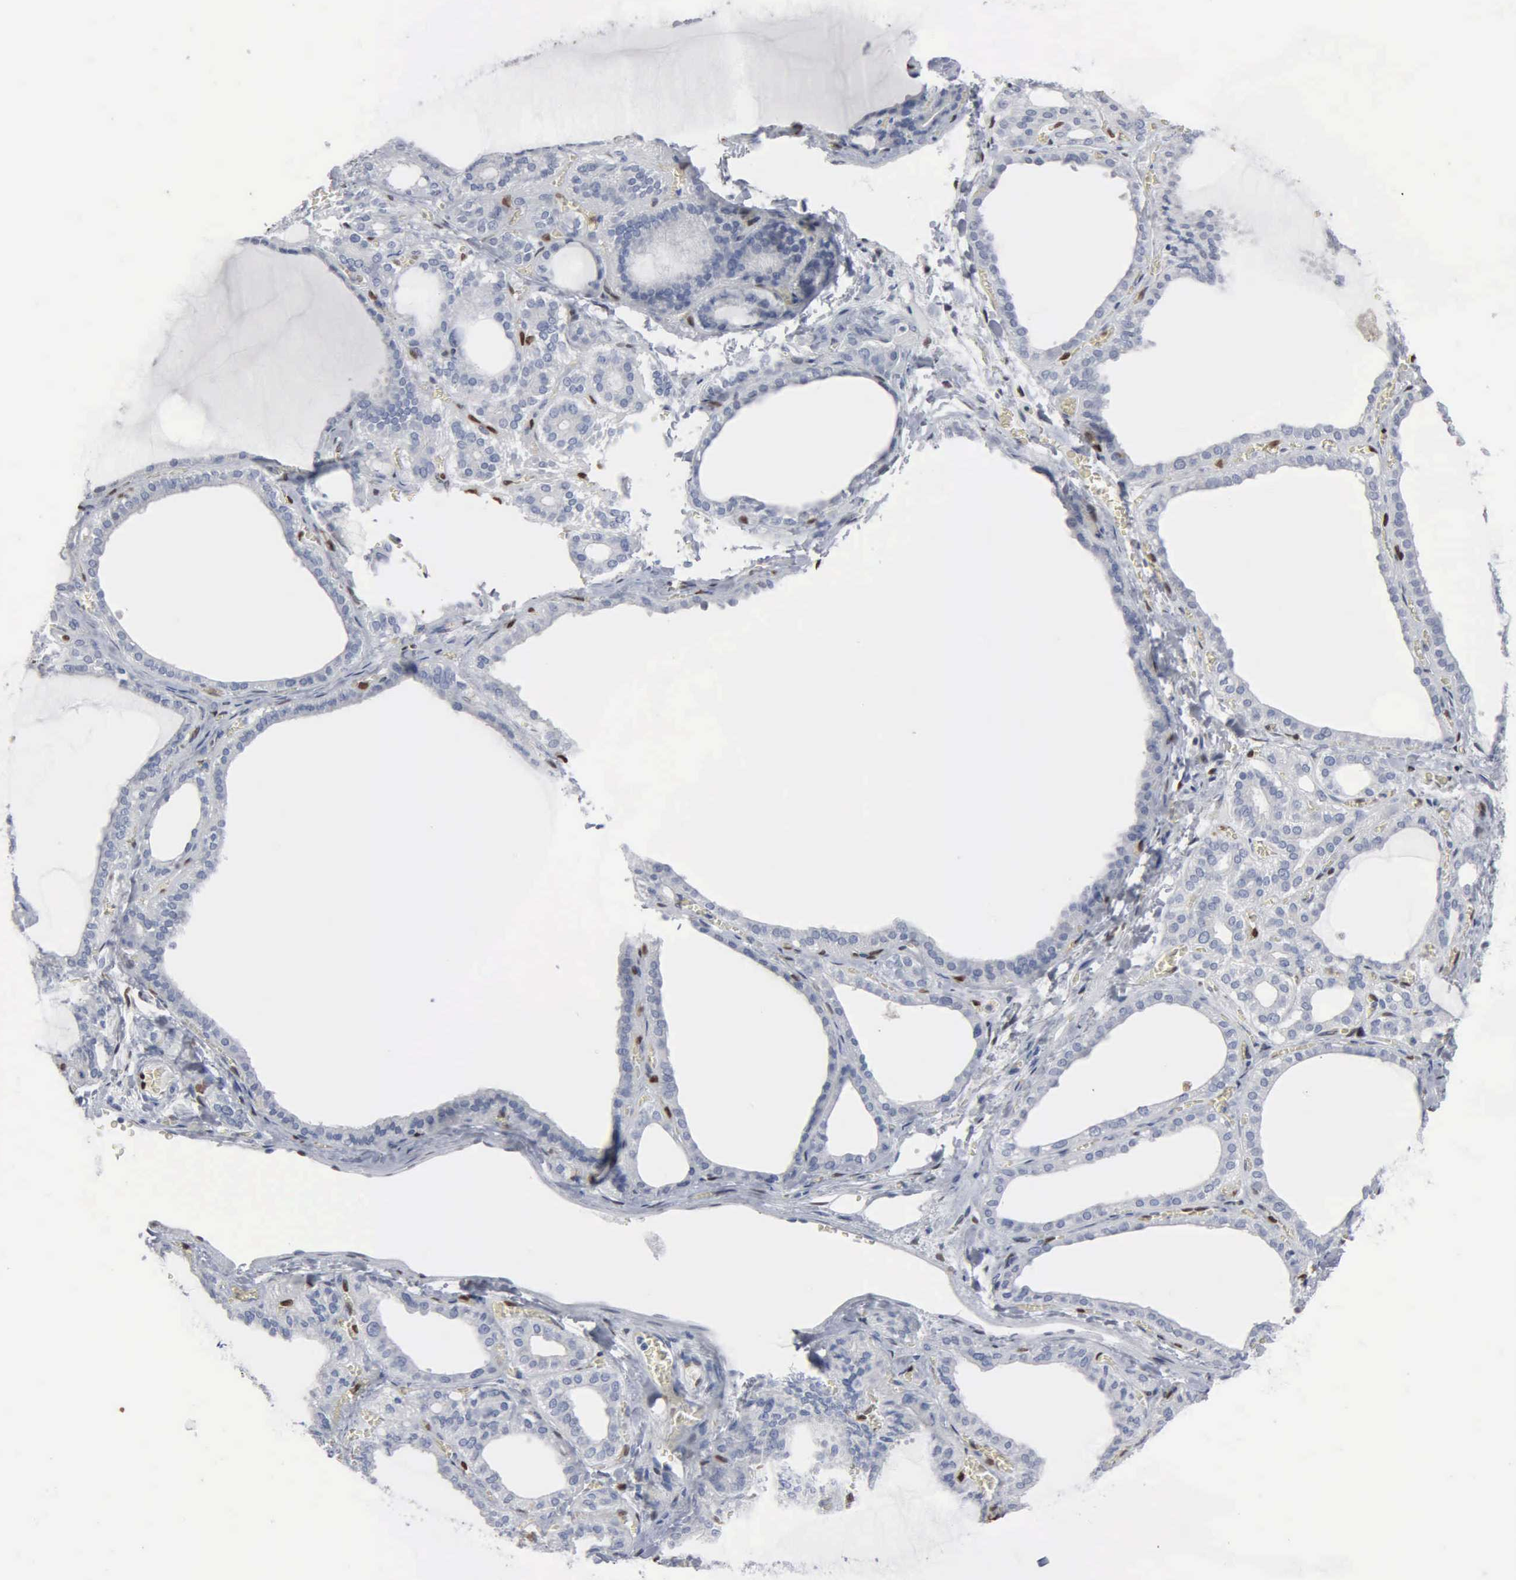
{"staining": {"intensity": "moderate", "quantity": "<25%", "location": "nuclear"}, "tissue": "thyroid gland", "cell_type": "Glandular cells", "image_type": "normal", "snomed": [{"axis": "morphology", "description": "Normal tissue, NOS"}, {"axis": "topography", "description": "Thyroid gland"}], "caption": "A brown stain highlights moderate nuclear staining of a protein in glandular cells of normal human thyroid gland.", "gene": "FGF2", "patient": {"sex": "female", "age": 55}}